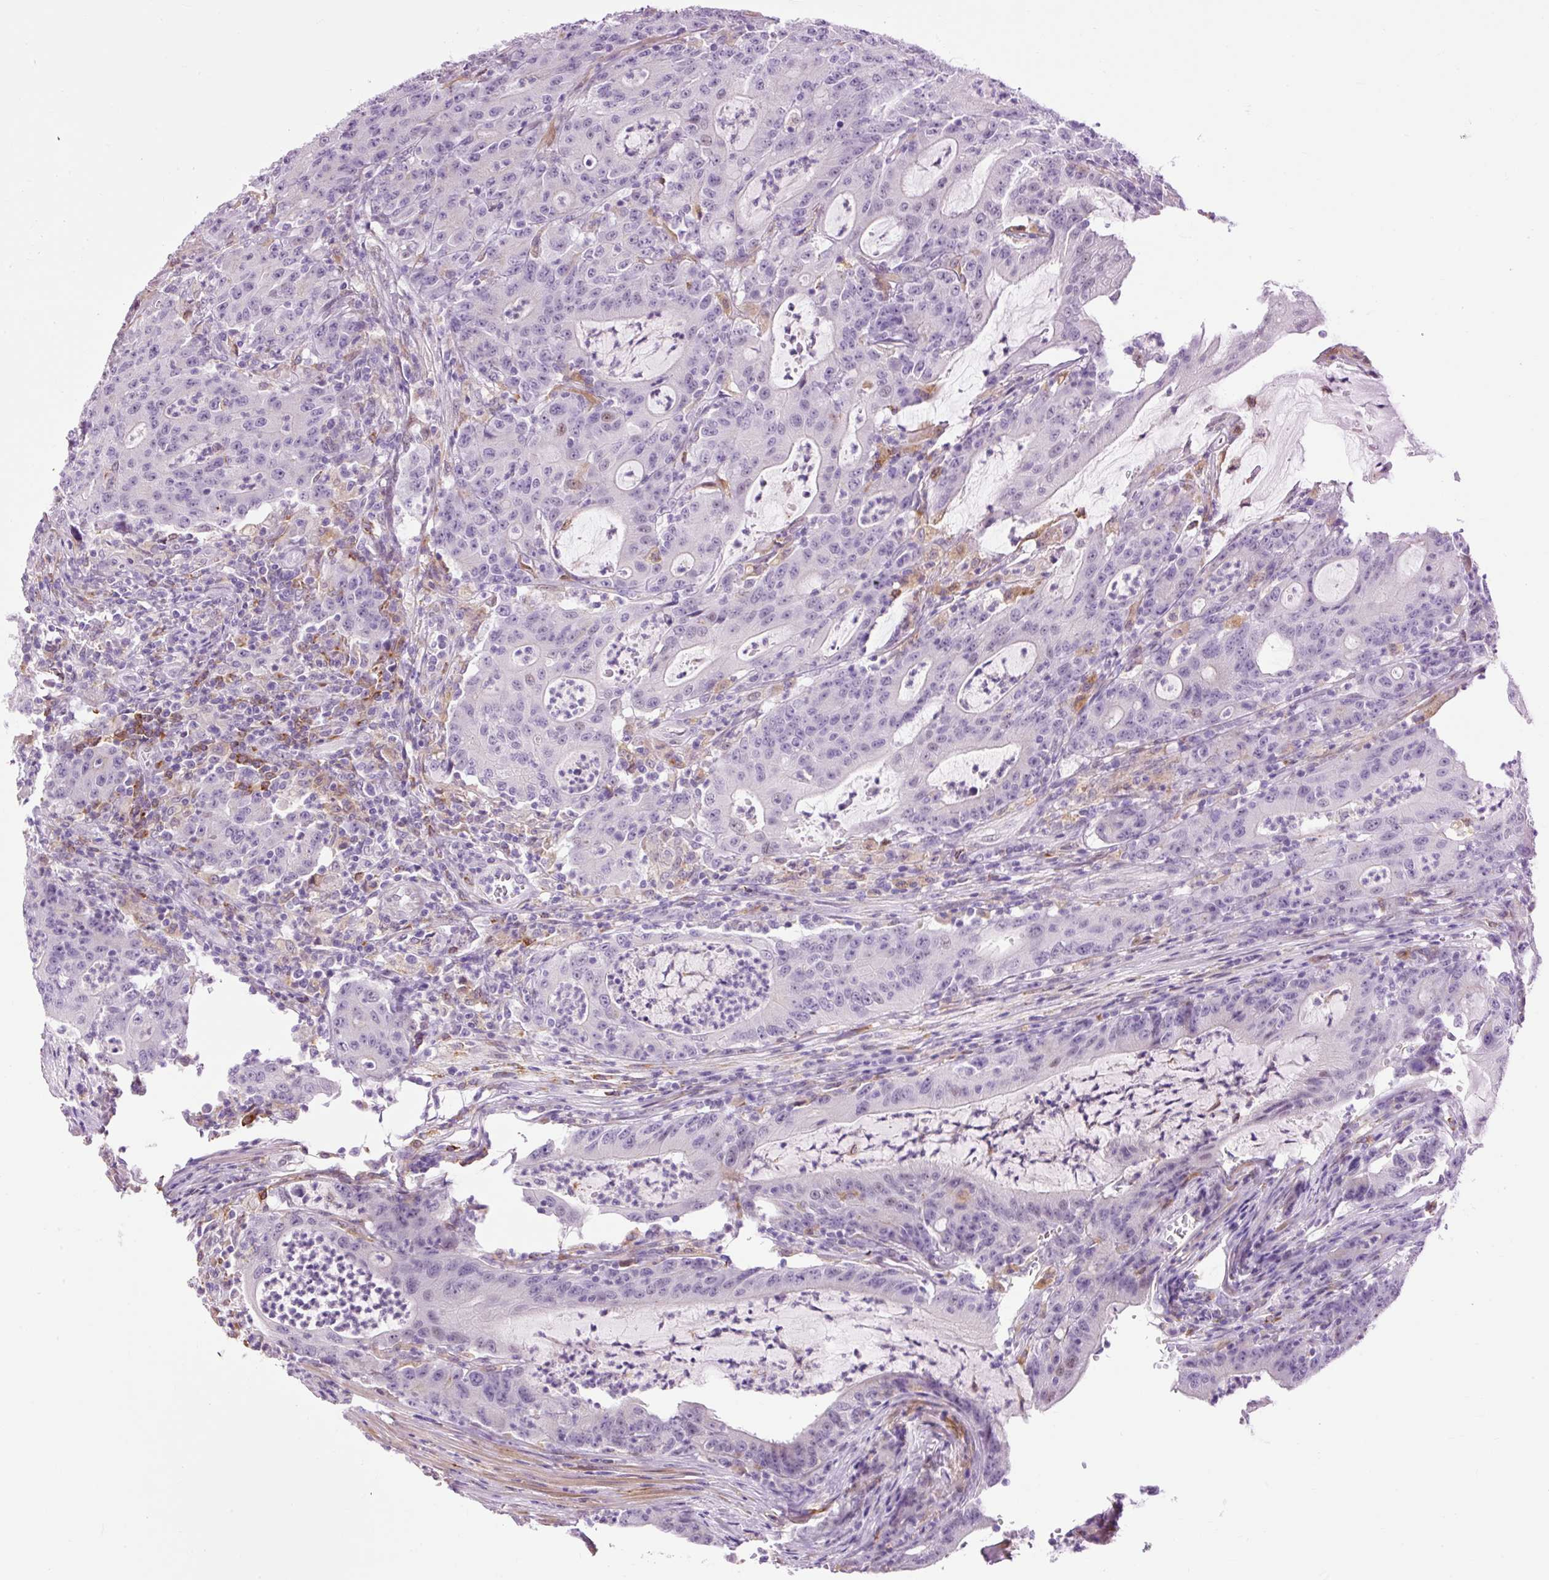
{"staining": {"intensity": "negative", "quantity": "none", "location": "none"}, "tissue": "colorectal cancer", "cell_type": "Tumor cells", "image_type": "cancer", "snomed": [{"axis": "morphology", "description": "Adenocarcinoma, NOS"}, {"axis": "topography", "description": "Colon"}], "caption": "A high-resolution photomicrograph shows immunohistochemistry staining of colorectal cancer, which reveals no significant positivity in tumor cells.", "gene": "LY86", "patient": {"sex": "male", "age": 83}}